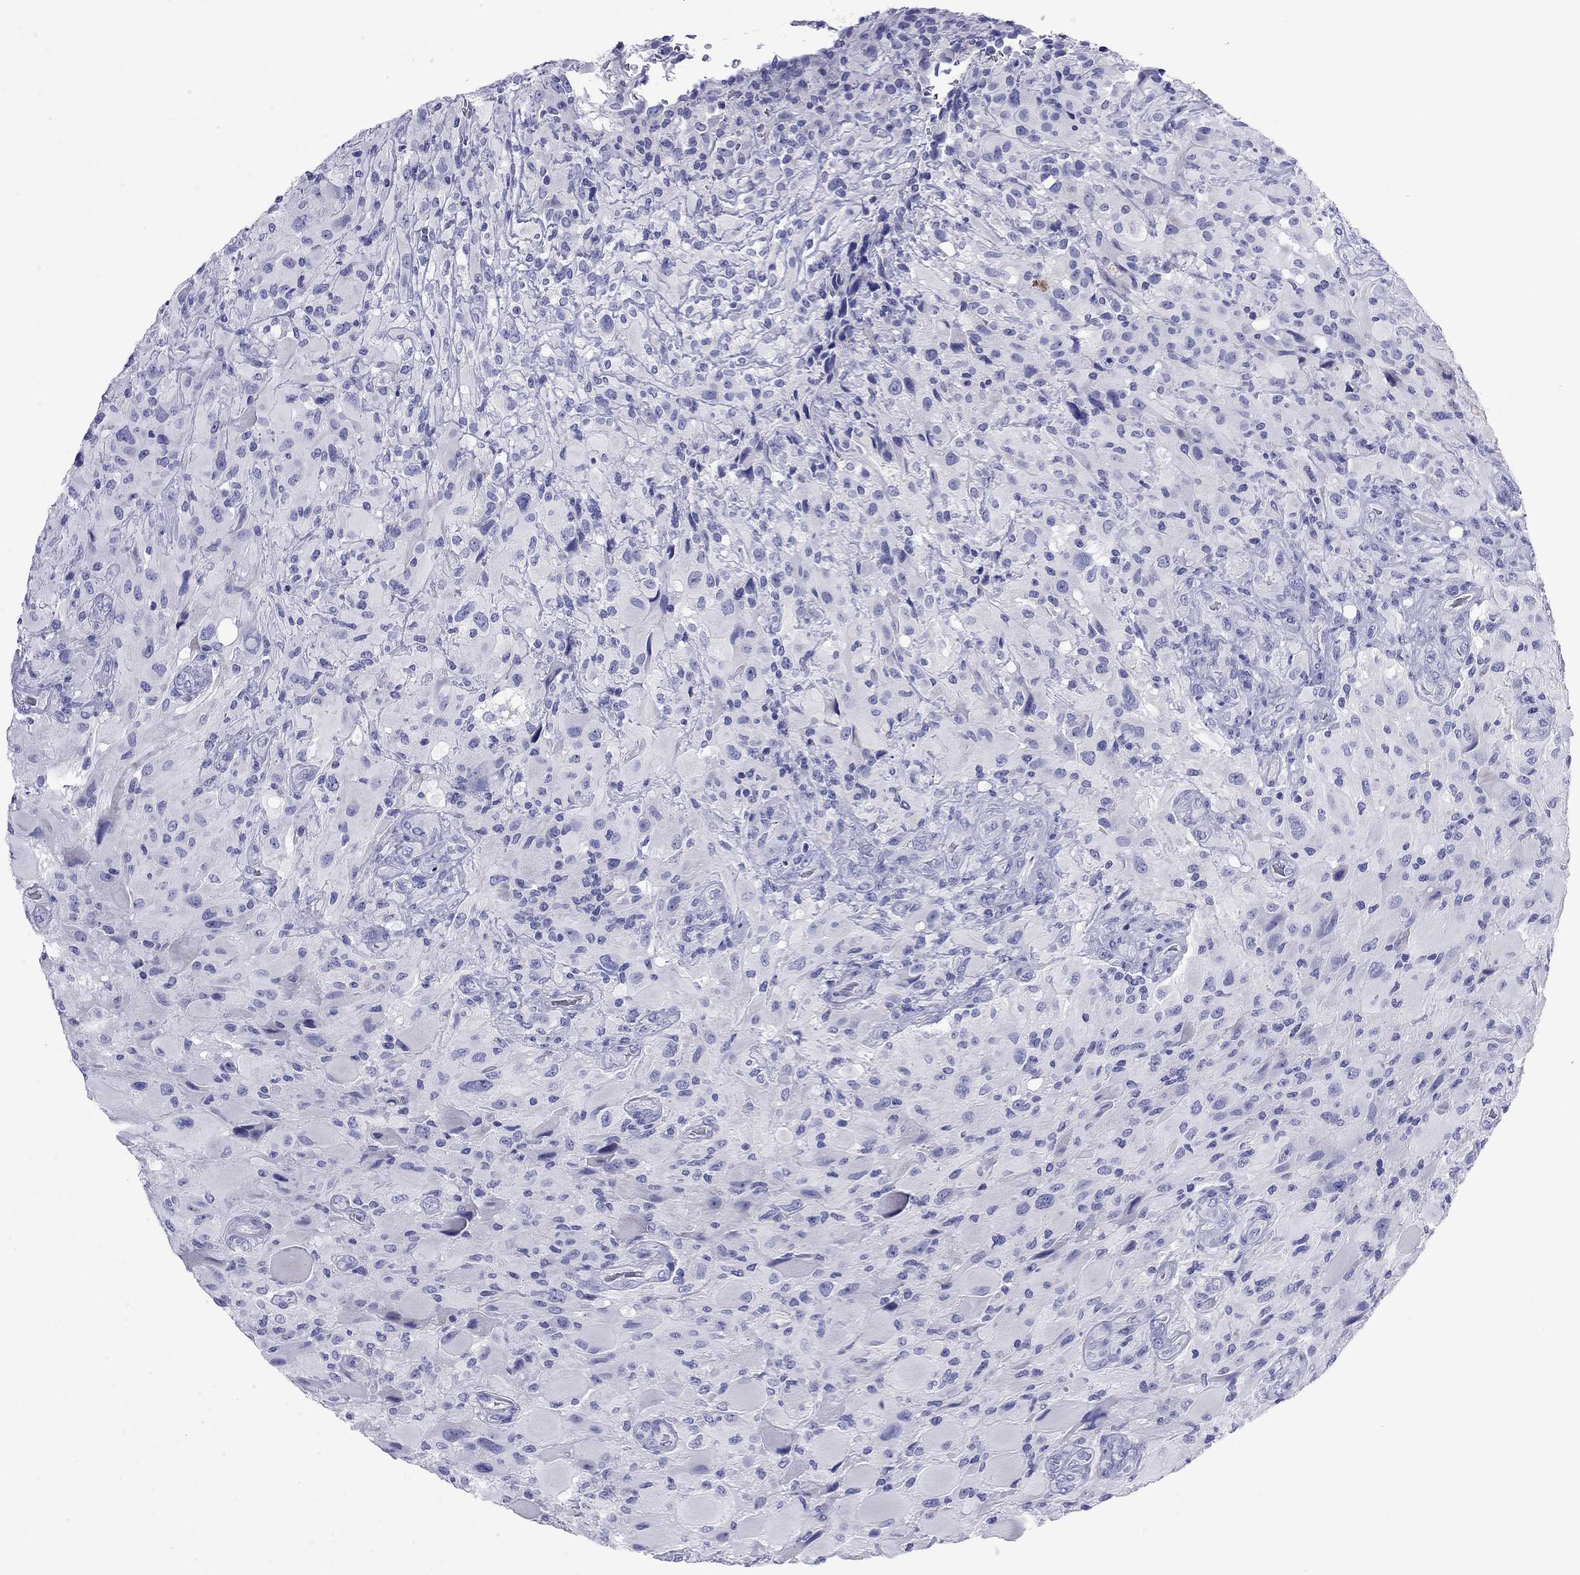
{"staining": {"intensity": "negative", "quantity": "none", "location": "none"}, "tissue": "glioma", "cell_type": "Tumor cells", "image_type": "cancer", "snomed": [{"axis": "morphology", "description": "Glioma, malignant, High grade"}, {"axis": "topography", "description": "Cerebral cortex"}], "caption": "Image shows no protein positivity in tumor cells of glioma tissue. (Stains: DAB immunohistochemistry (IHC) with hematoxylin counter stain, Microscopy: brightfield microscopy at high magnification).", "gene": "FIGLA", "patient": {"sex": "male", "age": 35}}